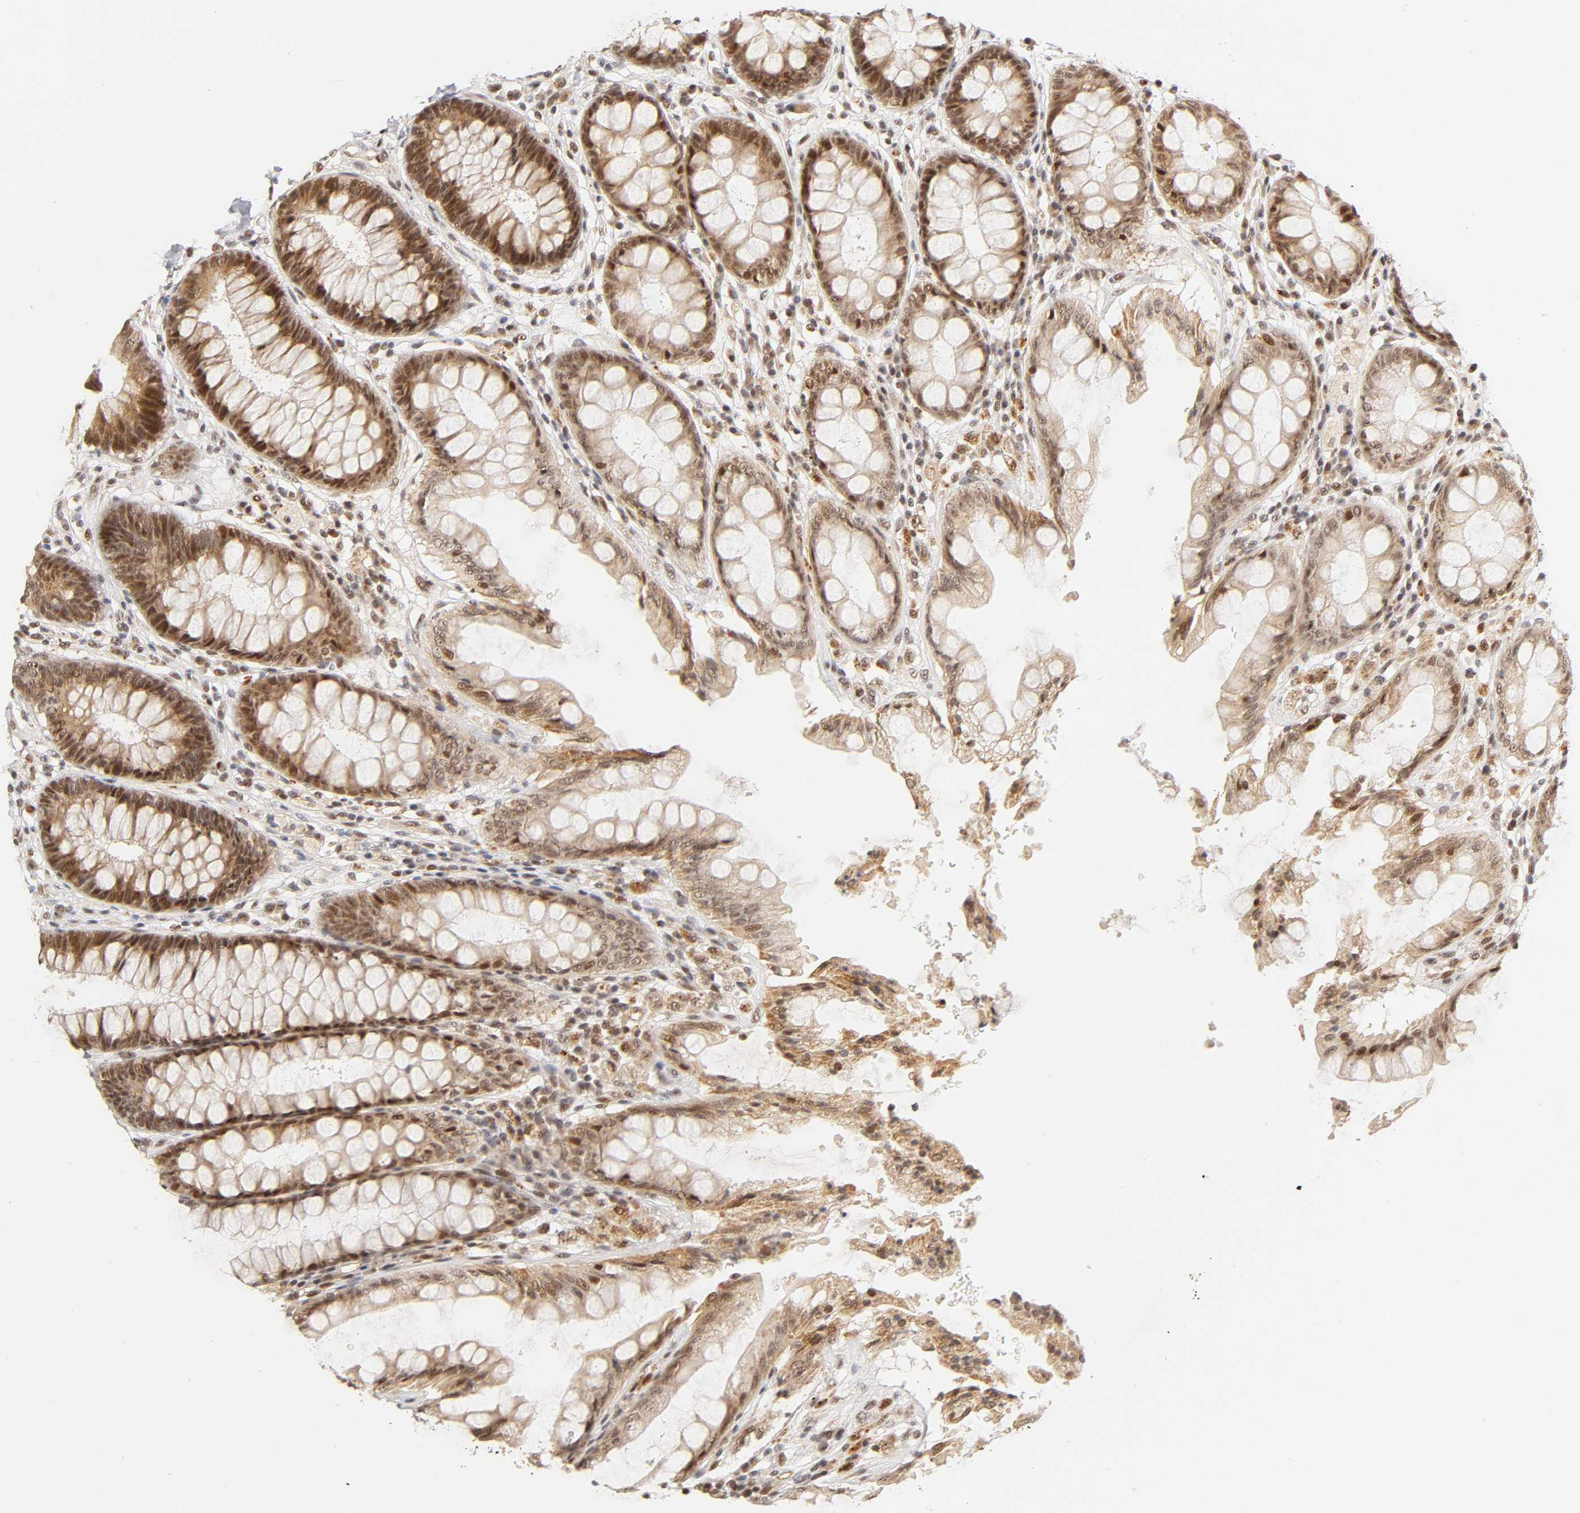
{"staining": {"intensity": "weak", "quantity": "25%-75%", "location": "cytoplasmic/membranous,nuclear"}, "tissue": "rectum", "cell_type": "Glandular cells", "image_type": "normal", "snomed": [{"axis": "morphology", "description": "Normal tissue, NOS"}, {"axis": "topography", "description": "Rectum"}], "caption": "Immunohistochemical staining of normal rectum displays low levels of weak cytoplasmic/membranous,nuclear positivity in about 25%-75% of glandular cells.", "gene": "TAF10", "patient": {"sex": "female", "age": 46}}